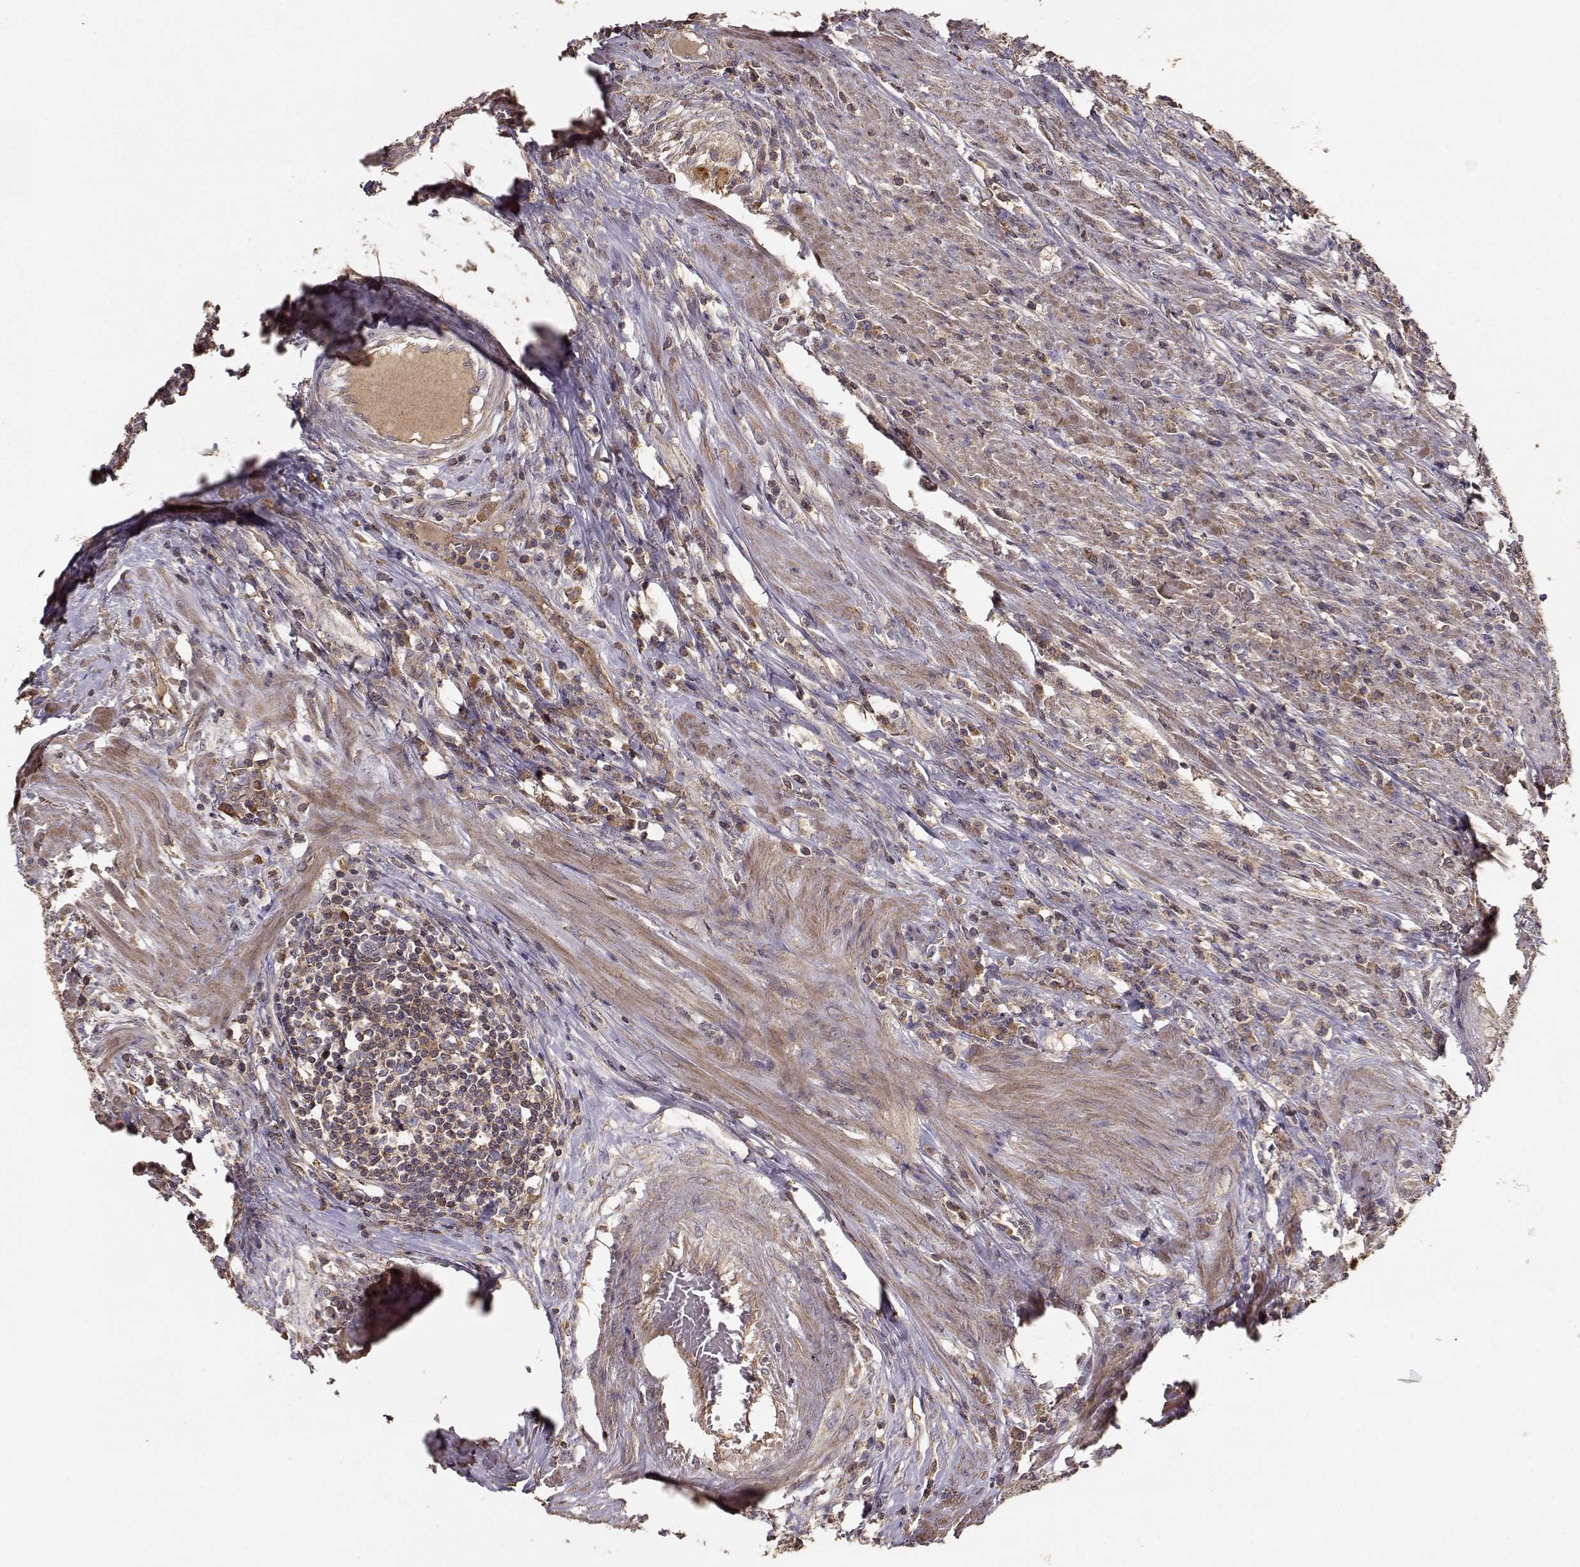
{"staining": {"intensity": "weak", "quantity": ">75%", "location": "cytoplasmic/membranous"}, "tissue": "colorectal cancer", "cell_type": "Tumor cells", "image_type": "cancer", "snomed": [{"axis": "morphology", "description": "Adenocarcinoma, NOS"}, {"axis": "topography", "description": "Colon"}], "caption": "Protein staining reveals weak cytoplasmic/membranous staining in approximately >75% of tumor cells in adenocarcinoma (colorectal). (brown staining indicates protein expression, while blue staining denotes nuclei).", "gene": "TARS3", "patient": {"sex": "male", "age": 53}}